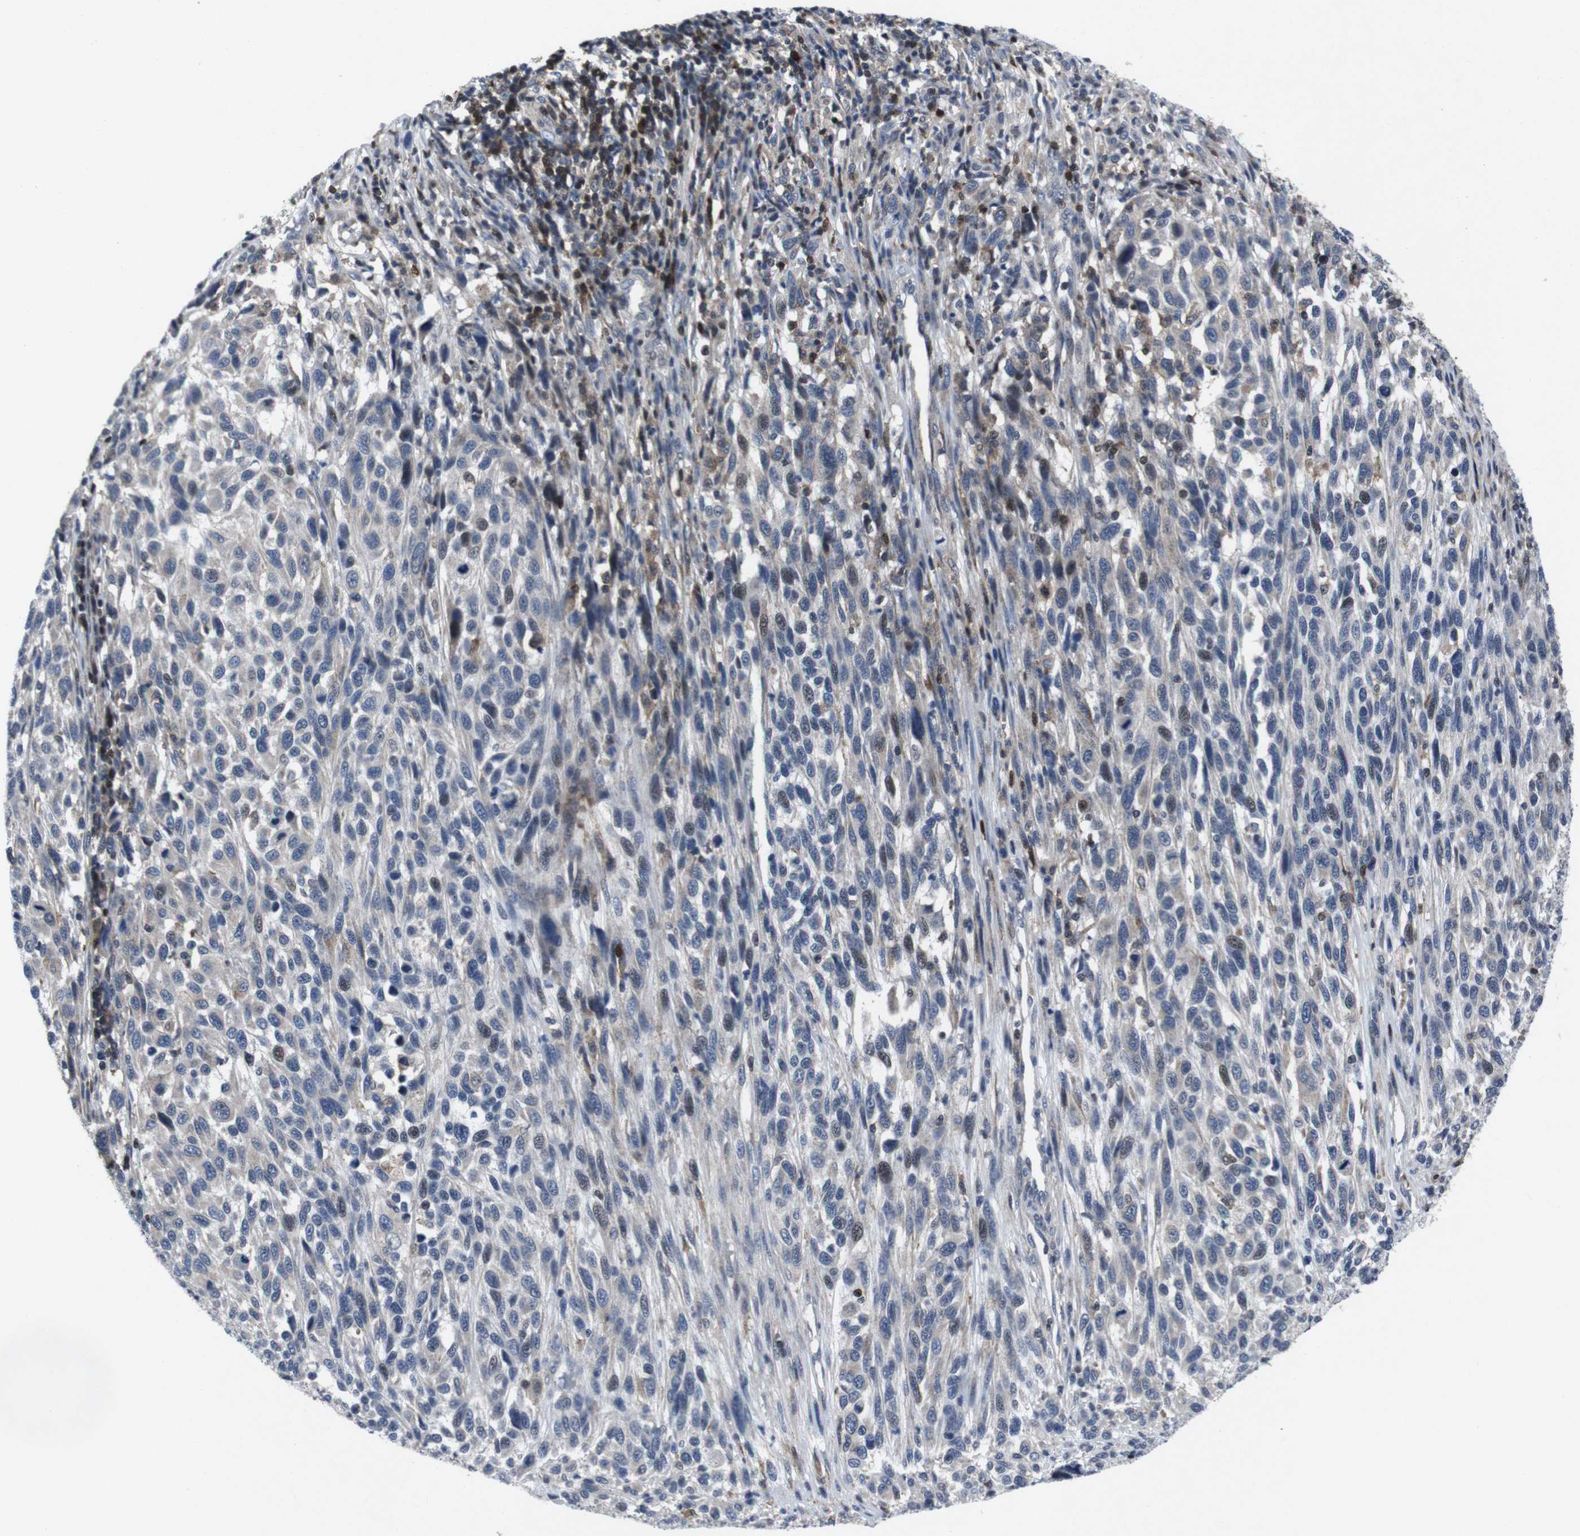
{"staining": {"intensity": "moderate", "quantity": "<25%", "location": "nuclear"}, "tissue": "melanoma", "cell_type": "Tumor cells", "image_type": "cancer", "snomed": [{"axis": "morphology", "description": "Malignant melanoma, Metastatic site"}, {"axis": "topography", "description": "Lymph node"}], "caption": "Immunohistochemical staining of human melanoma demonstrates moderate nuclear protein expression in about <25% of tumor cells. Using DAB (3,3'-diaminobenzidine) (brown) and hematoxylin (blue) stains, captured at high magnification using brightfield microscopy.", "gene": "STAT4", "patient": {"sex": "male", "age": 61}}